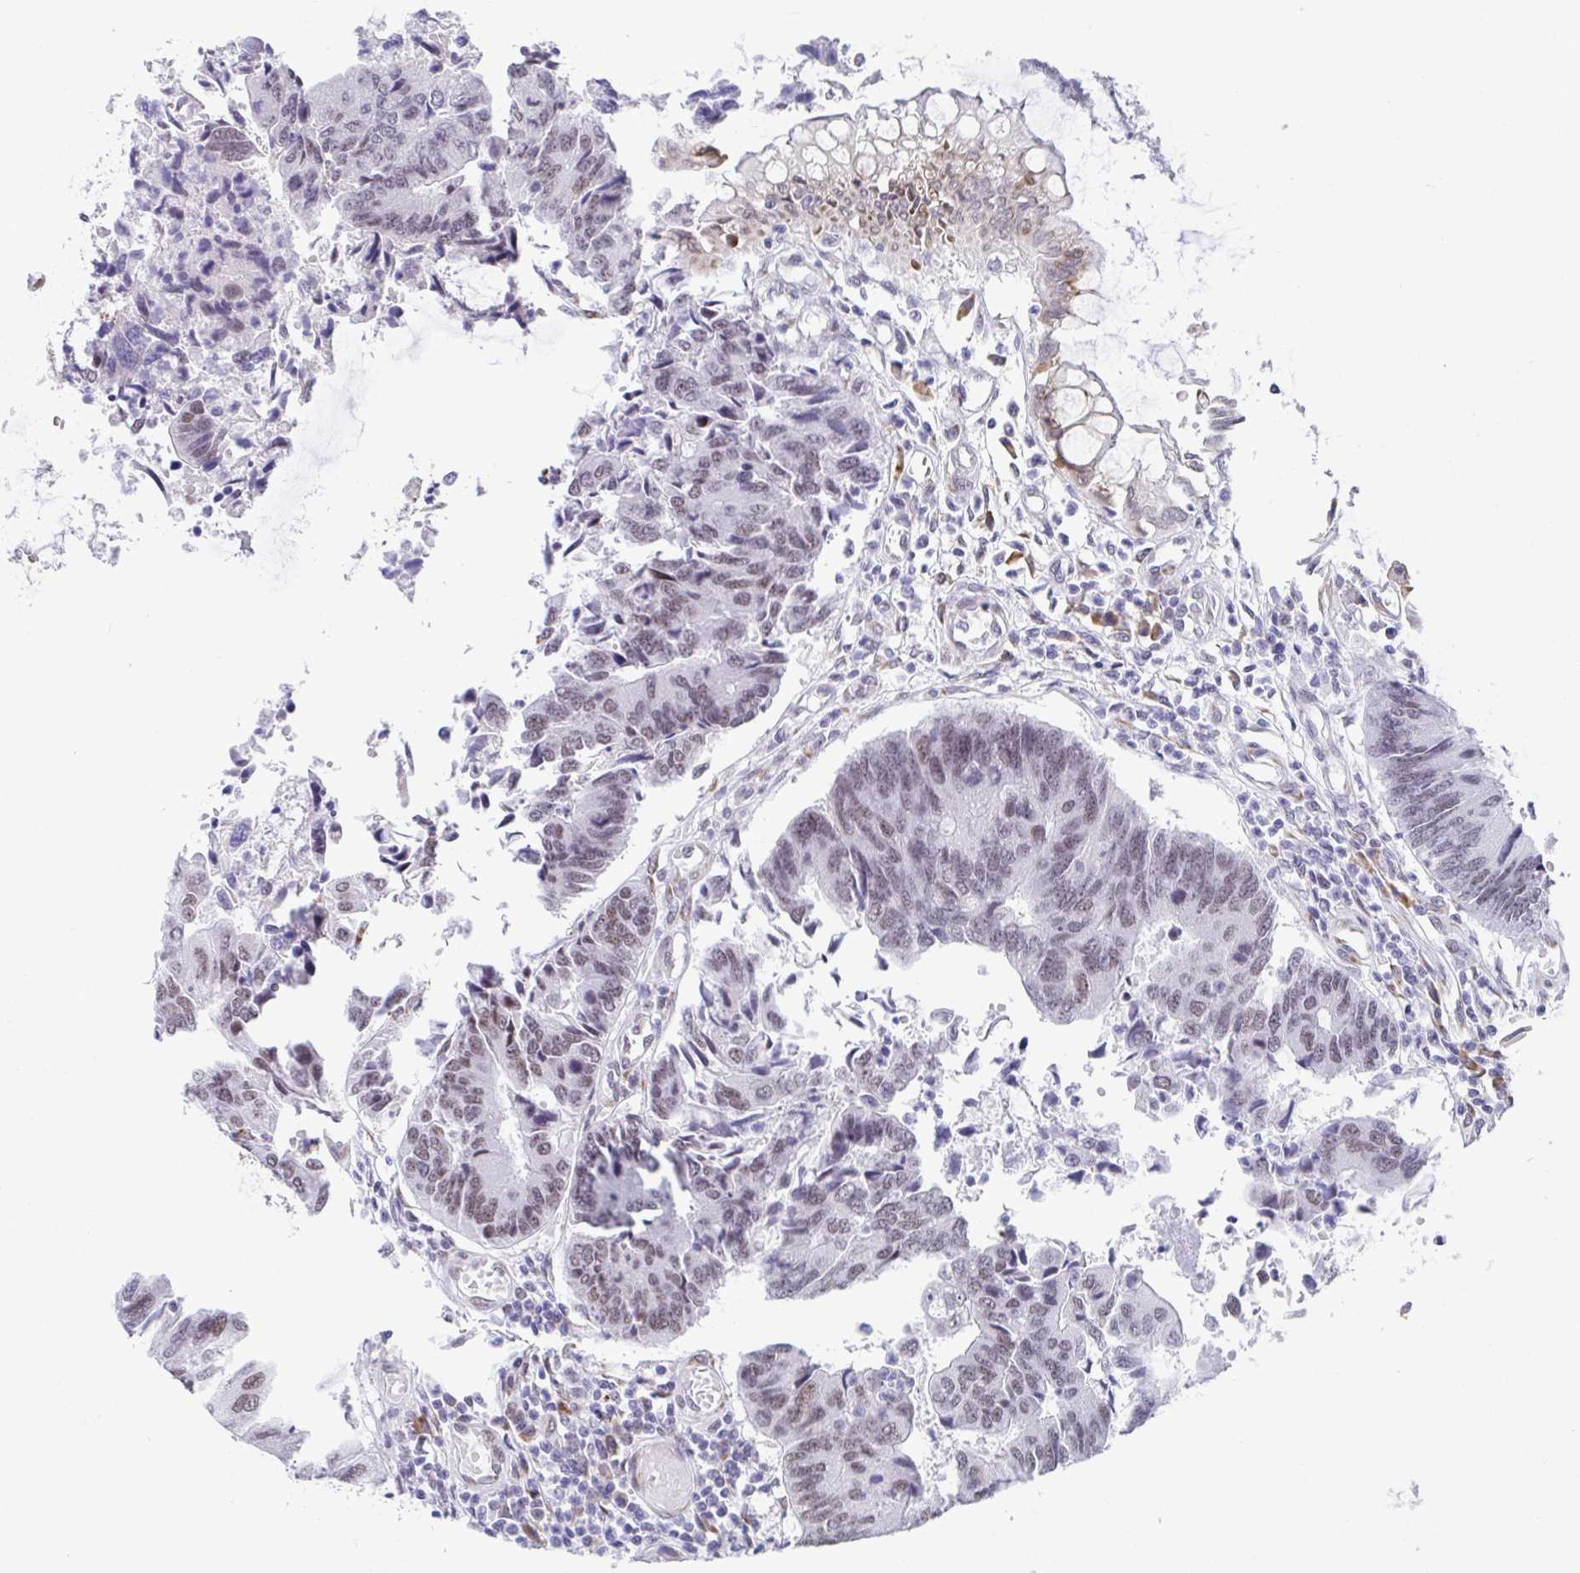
{"staining": {"intensity": "moderate", "quantity": ">75%", "location": "nuclear"}, "tissue": "colorectal cancer", "cell_type": "Tumor cells", "image_type": "cancer", "snomed": [{"axis": "morphology", "description": "Adenocarcinoma, NOS"}, {"axis": "topography", "description": "Colon"}], "caption": "Protein staining of colorectal cancer tissue shows moderate nuclear staining in approximately >75% of tumor cells. (DAB (3,3'-diaminobenzidine) = brown stain, brightfield microscopy at high magnification).", "gene": "WDR72", "patient": {"sex": "female", "age": 67}}